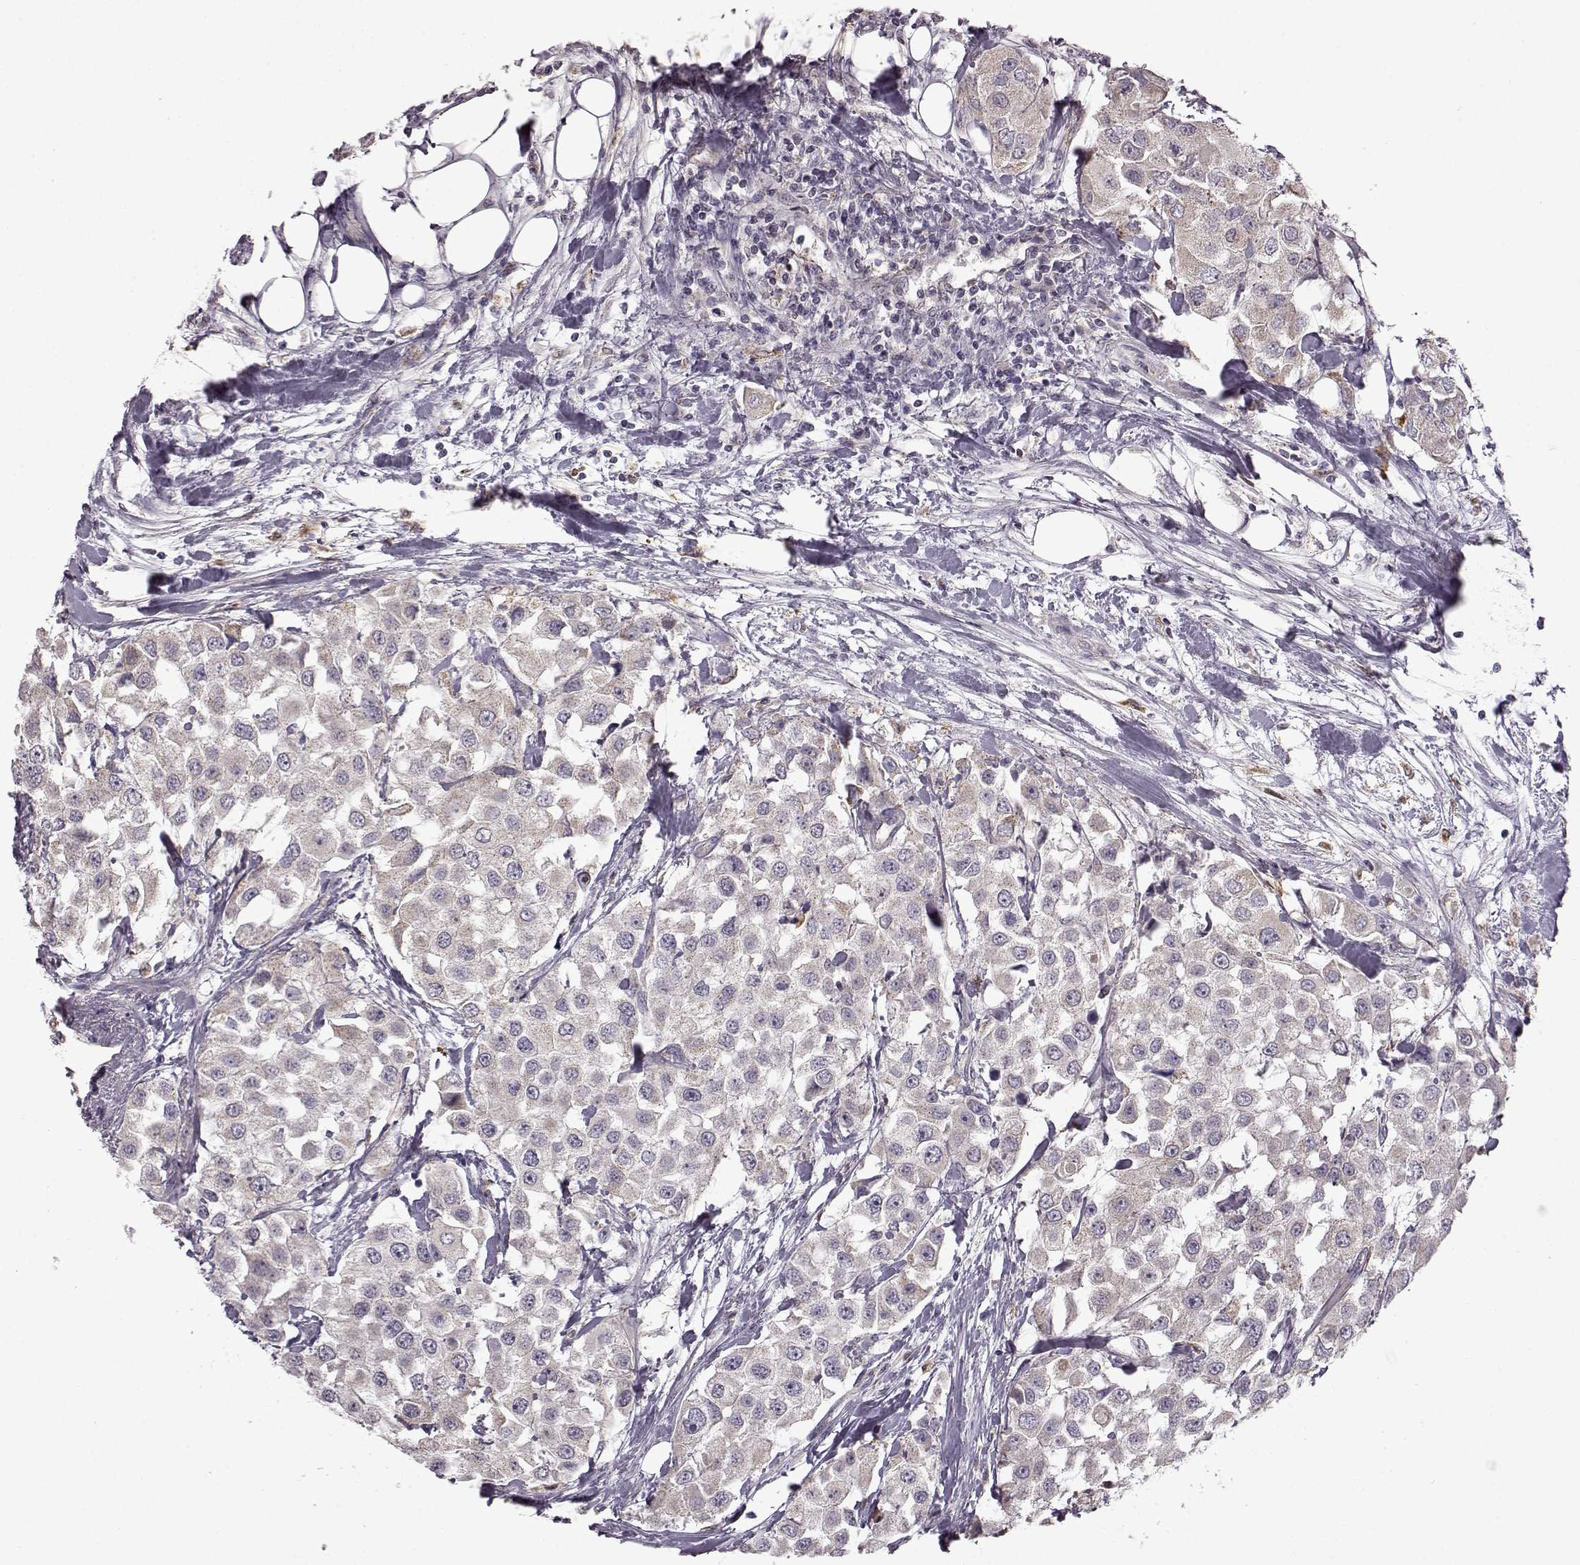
{"staining": {"intensity": "negative", "quantity": "none", "location": "none"}, "tissue": "urothelial cancer", "cell_type": "Tumor cells", "image_type": "cancer", "snomed": [{"axis": "morphology", "description": "Urothelial carcinoma, High grade"}, {"axis": "topography", "description": "Urinary bladder"}], "caption": "Urothelial cancer was stained to show a protein in brown. There is no significant staining in tumor cells.", "gene": "B3GNT6", "patient": {"sex": "female", "age": 64}}